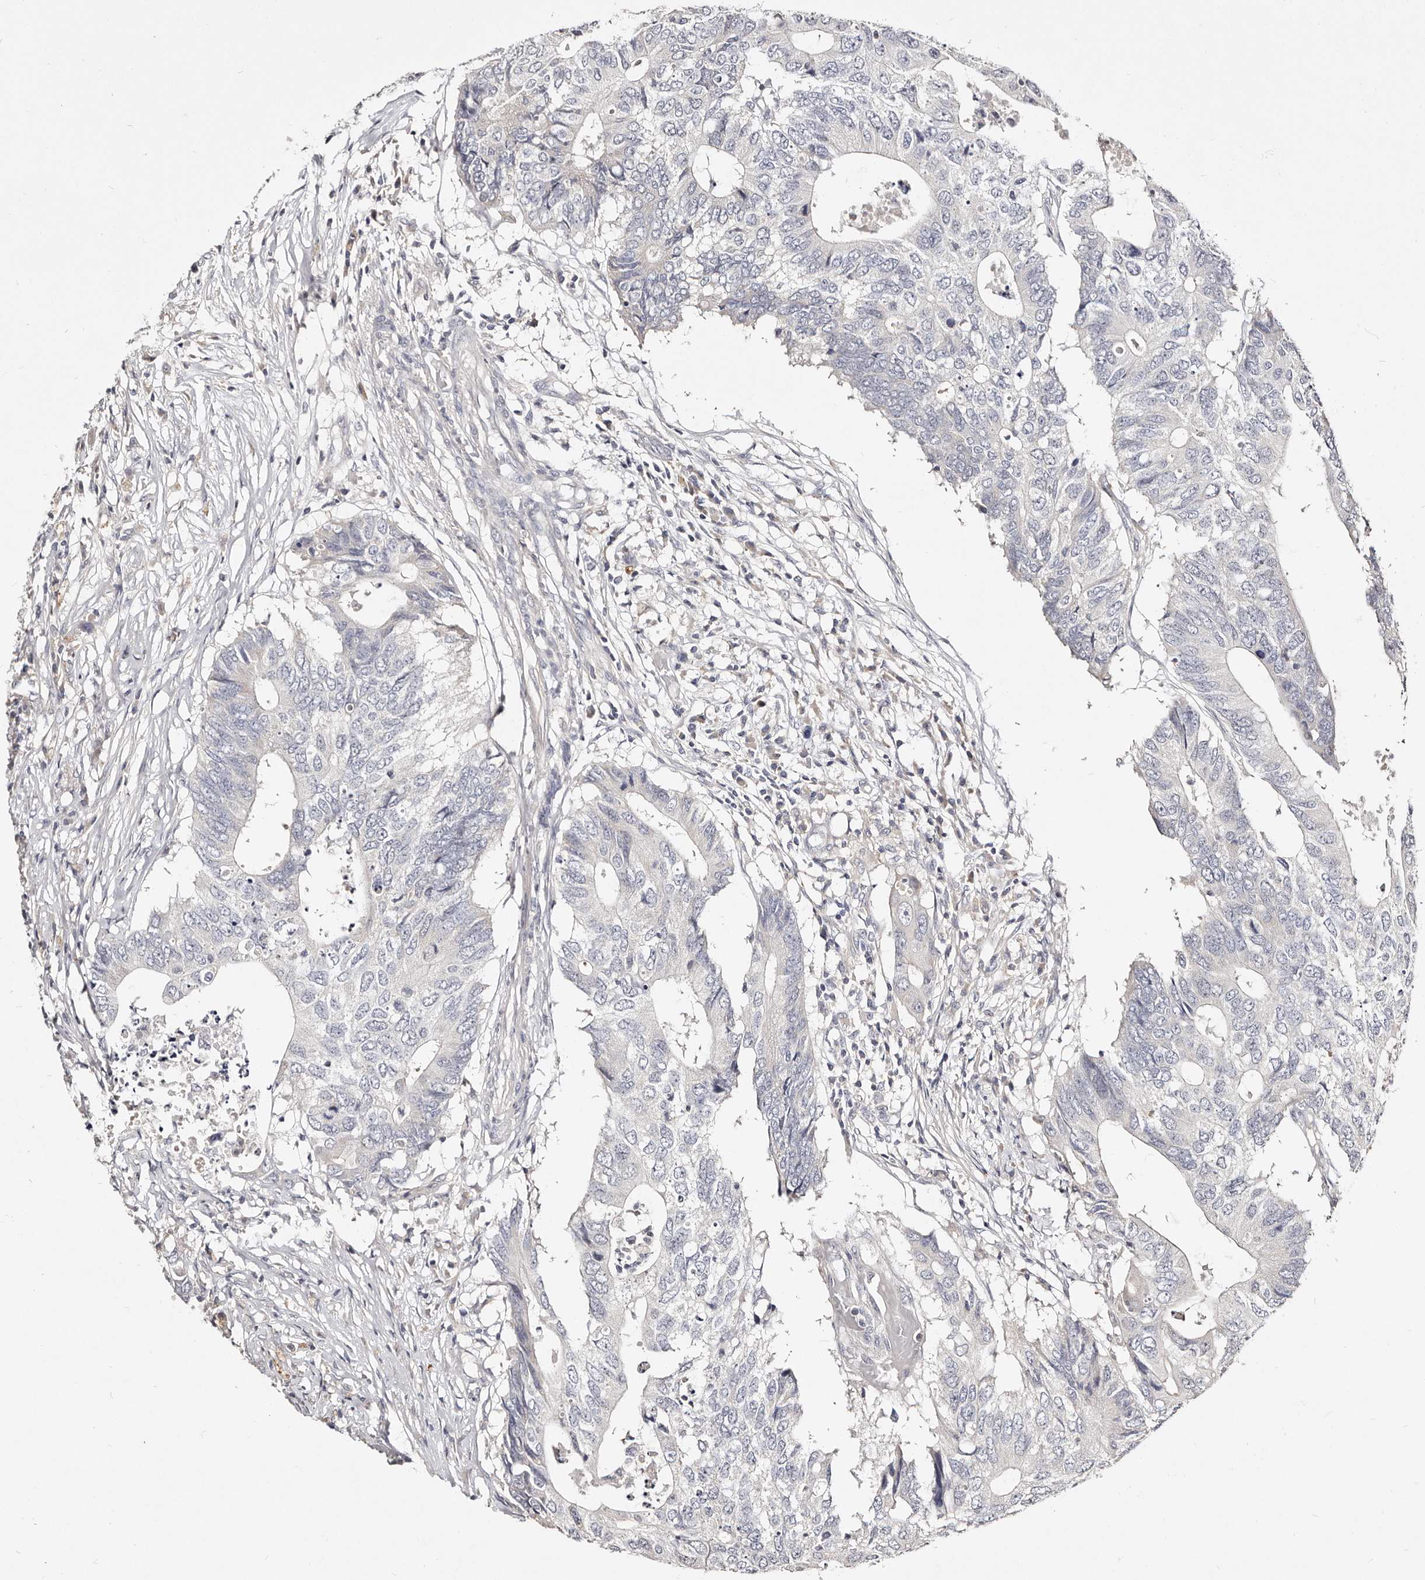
{"staining": {"intensity": "negative", "quantity": "none", "location": "none"}, "tissue": "colorectal cancer", "cell_type": "Tumor cells", "image_type": "cancer", "snomed": [{"axis": "morphology", "description": "Adenocarcinoma, NOS"}, {"axis": "topography", "description": "Colon"}], "caption": "DAB immunohistochemical staining of human colorectal cancer (adenocarcinoma) displays no significant staining in tumor cells.", "gene": "MRPS33", "patient": {"sex": "male", "age": 71}}